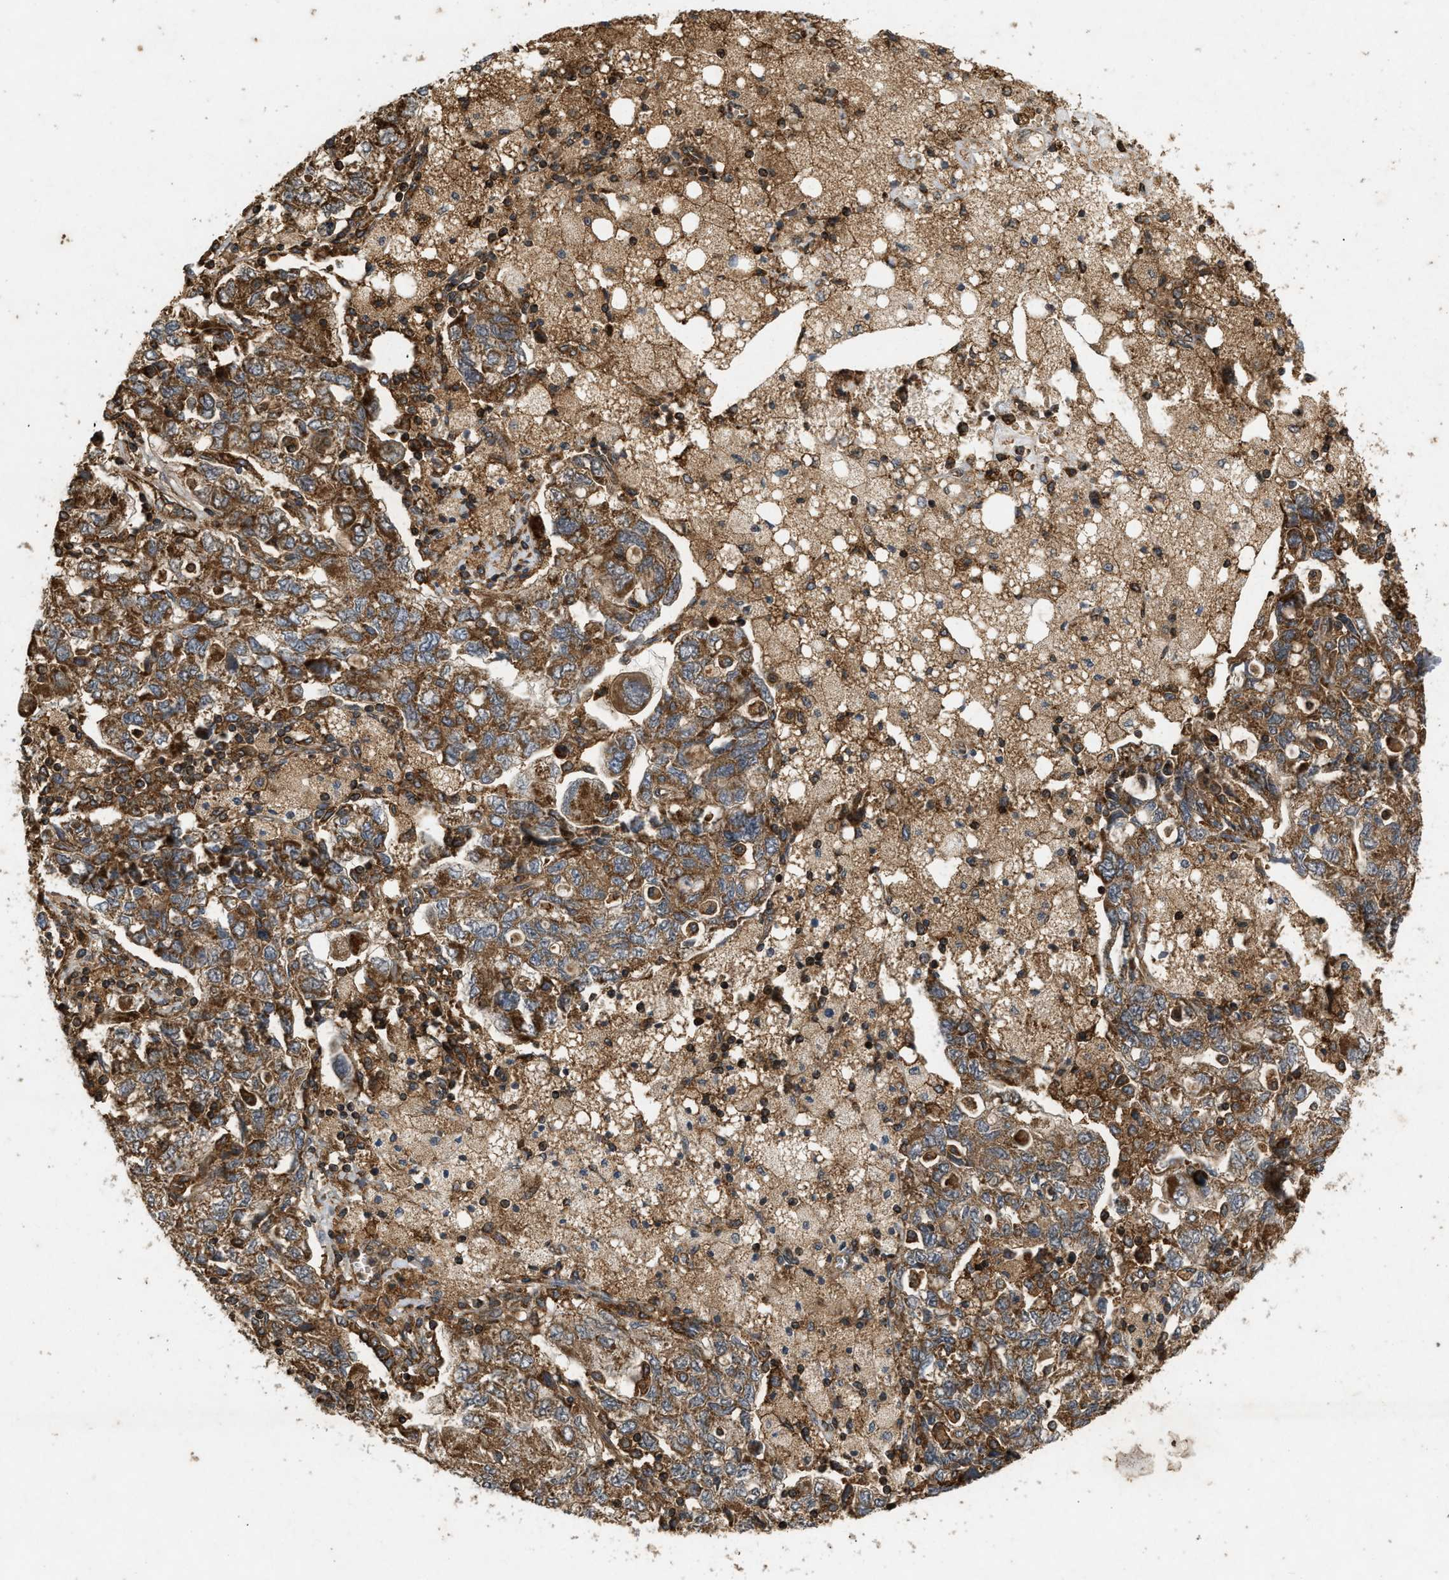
{"staining": {"intensity": "moderate", "quantity": ">75%", "location": "cytoplasmic/membranous"}, "tissue": "ovarian cancer", "cell_type": "Tumor cells", "image_type": "cancer", "snomed": [{"axis": "morphology", "description": "Carcinoma, NOS"}, {"axis": "morphology", "description": "Cystadenocarcinoma, serous, NOS"}, {"axis": "topography", "description": "Ovary"}], "caption": "The image displays a brown stain indicating the presence of a protein in the cytoplasmic/membranous of tumor cells in ovarian cancer (carcinoma).", "gene": "GNB4", "patient": {"sex": "female", "age": 69}}